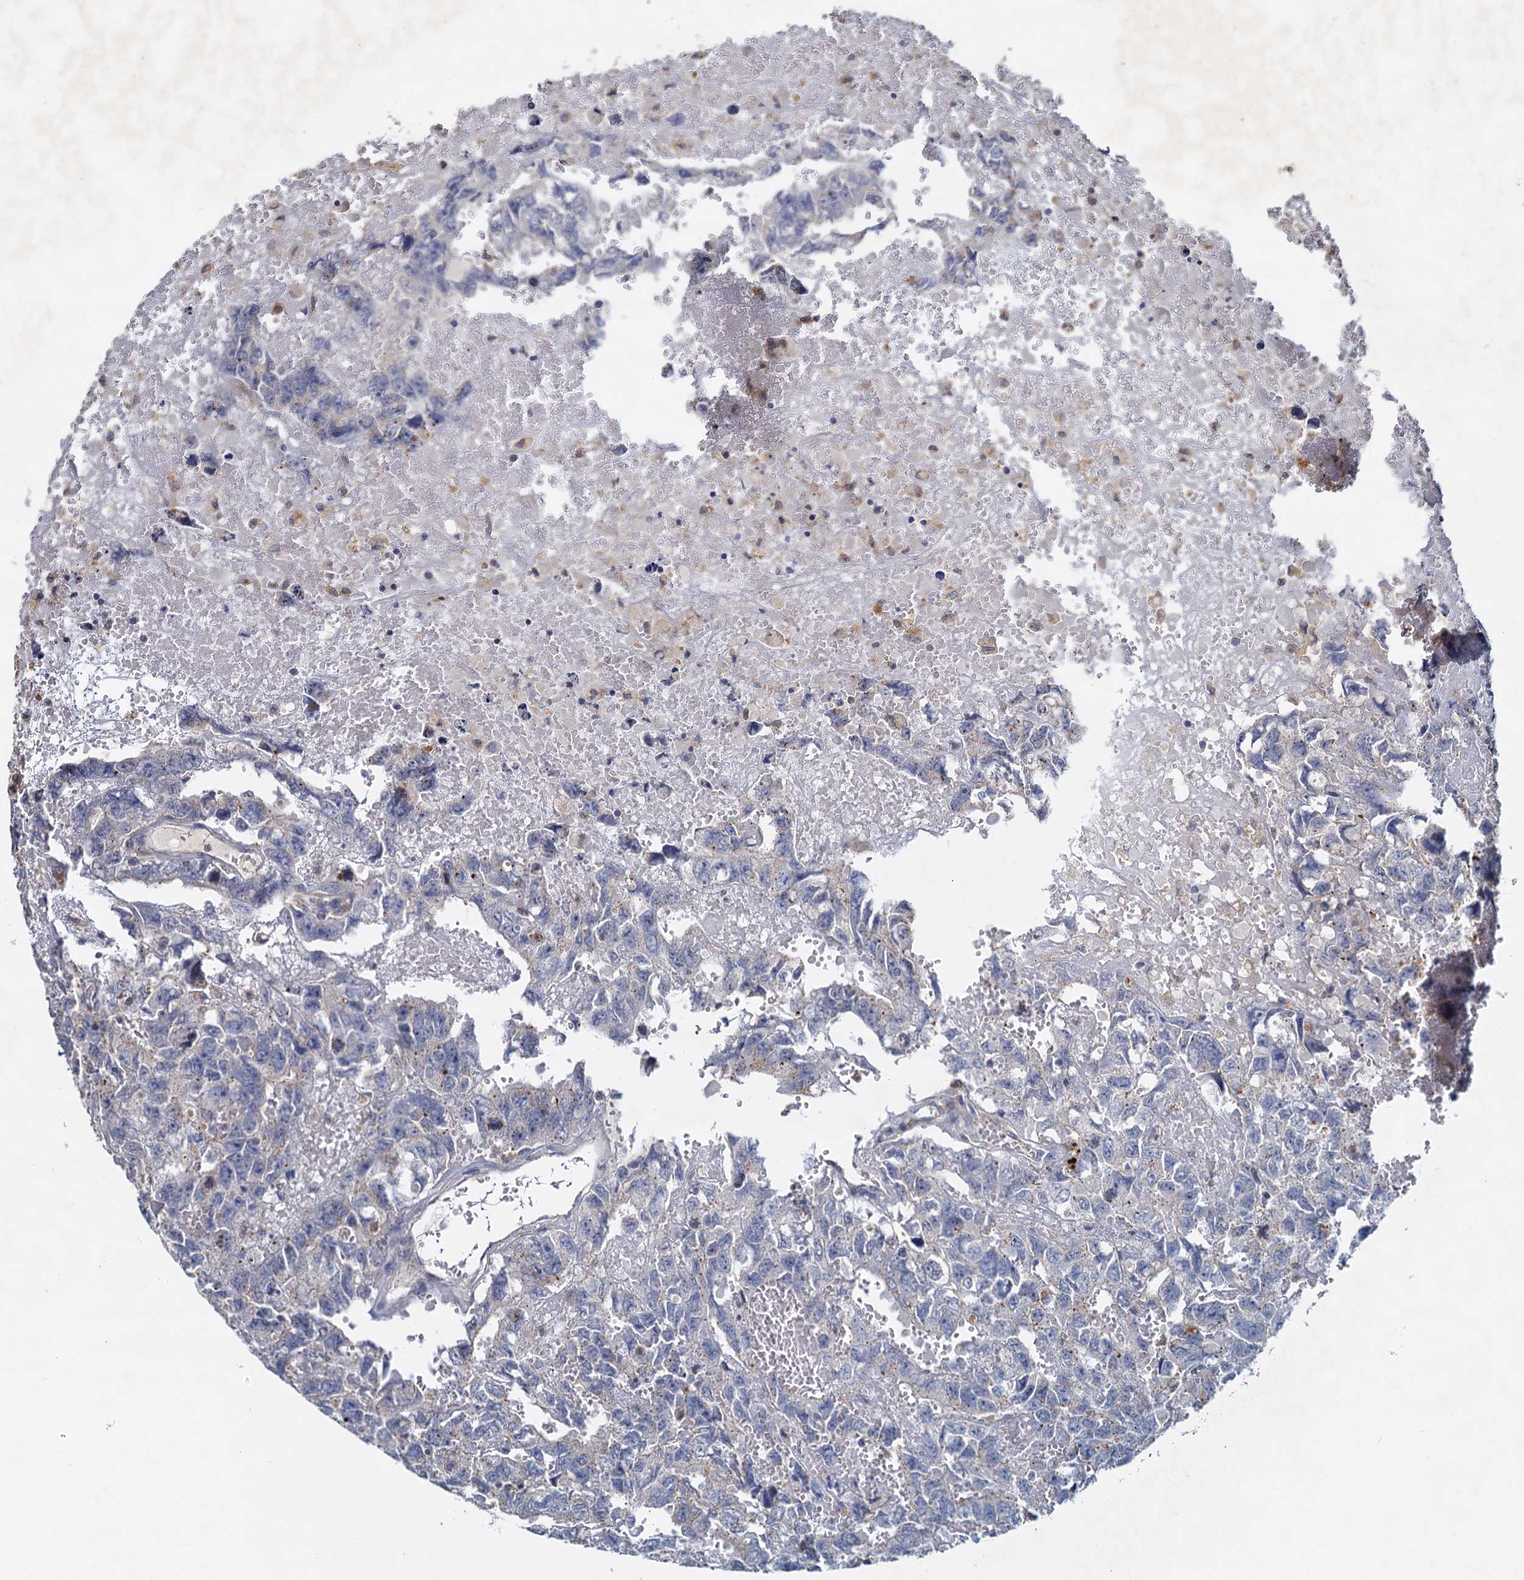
{"staining": {"intensity": "negative", "quantity": "none", "location": "none"}, "tissue": "testis cancer", "cell_type": "Tumor cells", "image_type": "cancer", "snomed": [{"axis": "morphology", "description": "Carcinoma, Embryonal, NOS"}, {"axis": "topography", "description": "Testis"}], "caption": "IHC photomicrograph of neoplastic tissue: human testis cancer (embryonal carcinoma) stained with DAB (3,3'-diaminobenzidine) demonstrates no significant protein expression in tumor cells.", "gene": "TOLLIP", "patient": {"sex": "male", "age": 45}}